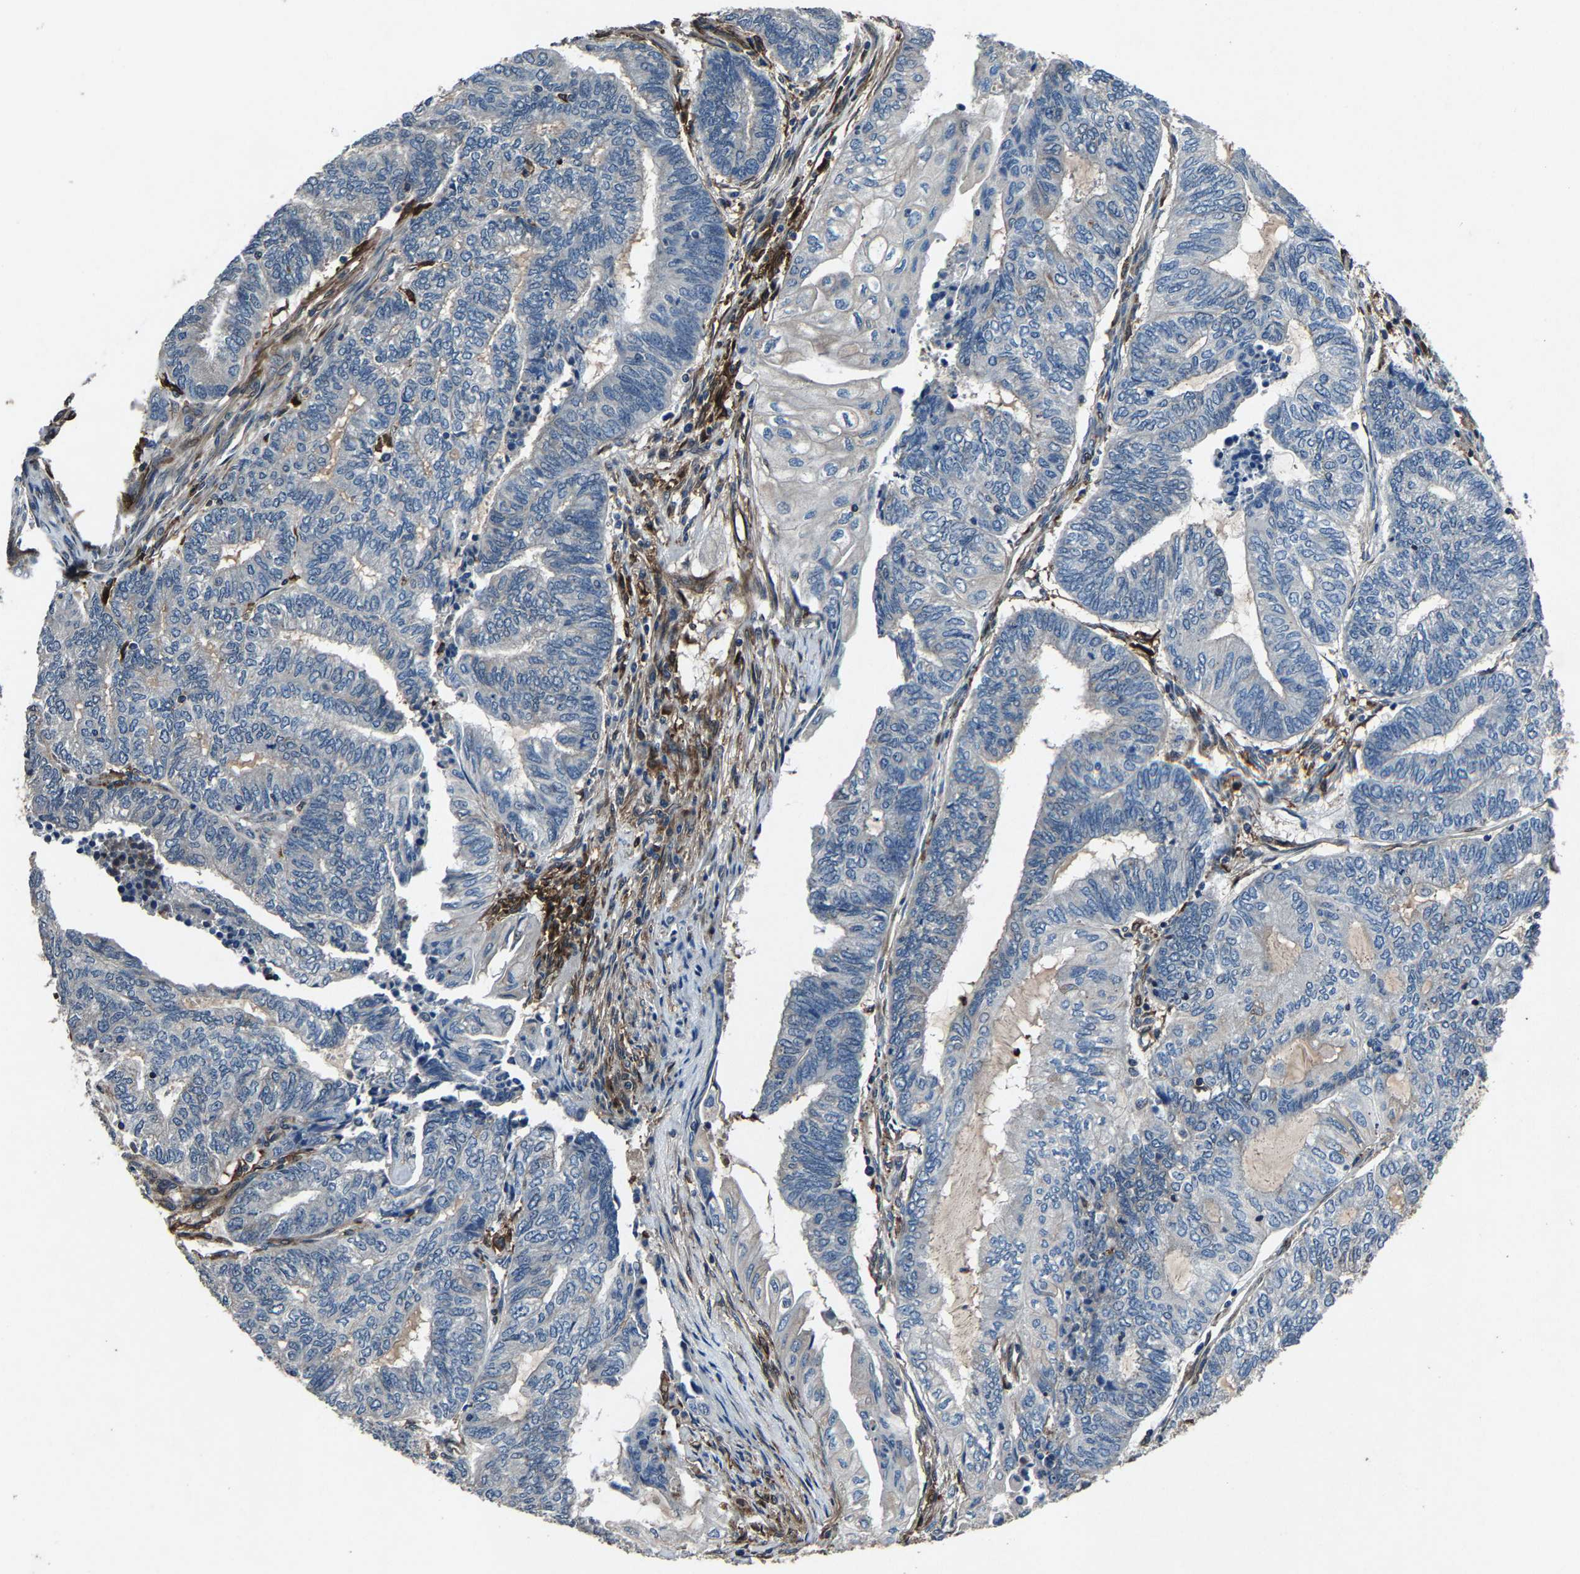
{"staining": {"intensity": "negative", "quantity": "none", "location": "none"}, "tissue": "endometrial cancer", "cell_type": "Tumor cells", "image_type": "cancer", "snomed": [{"axis": "morphology", "description": "Adenocarcinoma, NOS"}, {"axis": "topography", "description": "Uterus"}, {"axis": "topography", "description": "Endometrium"}], "caption": "IHC micrograph of human endometrial adenocarcinoma stained for a protein (brown), which reveals no staining in tumor cells.", "gene": "PCNX2", "patient": {"sex": "female", "age": 70}}